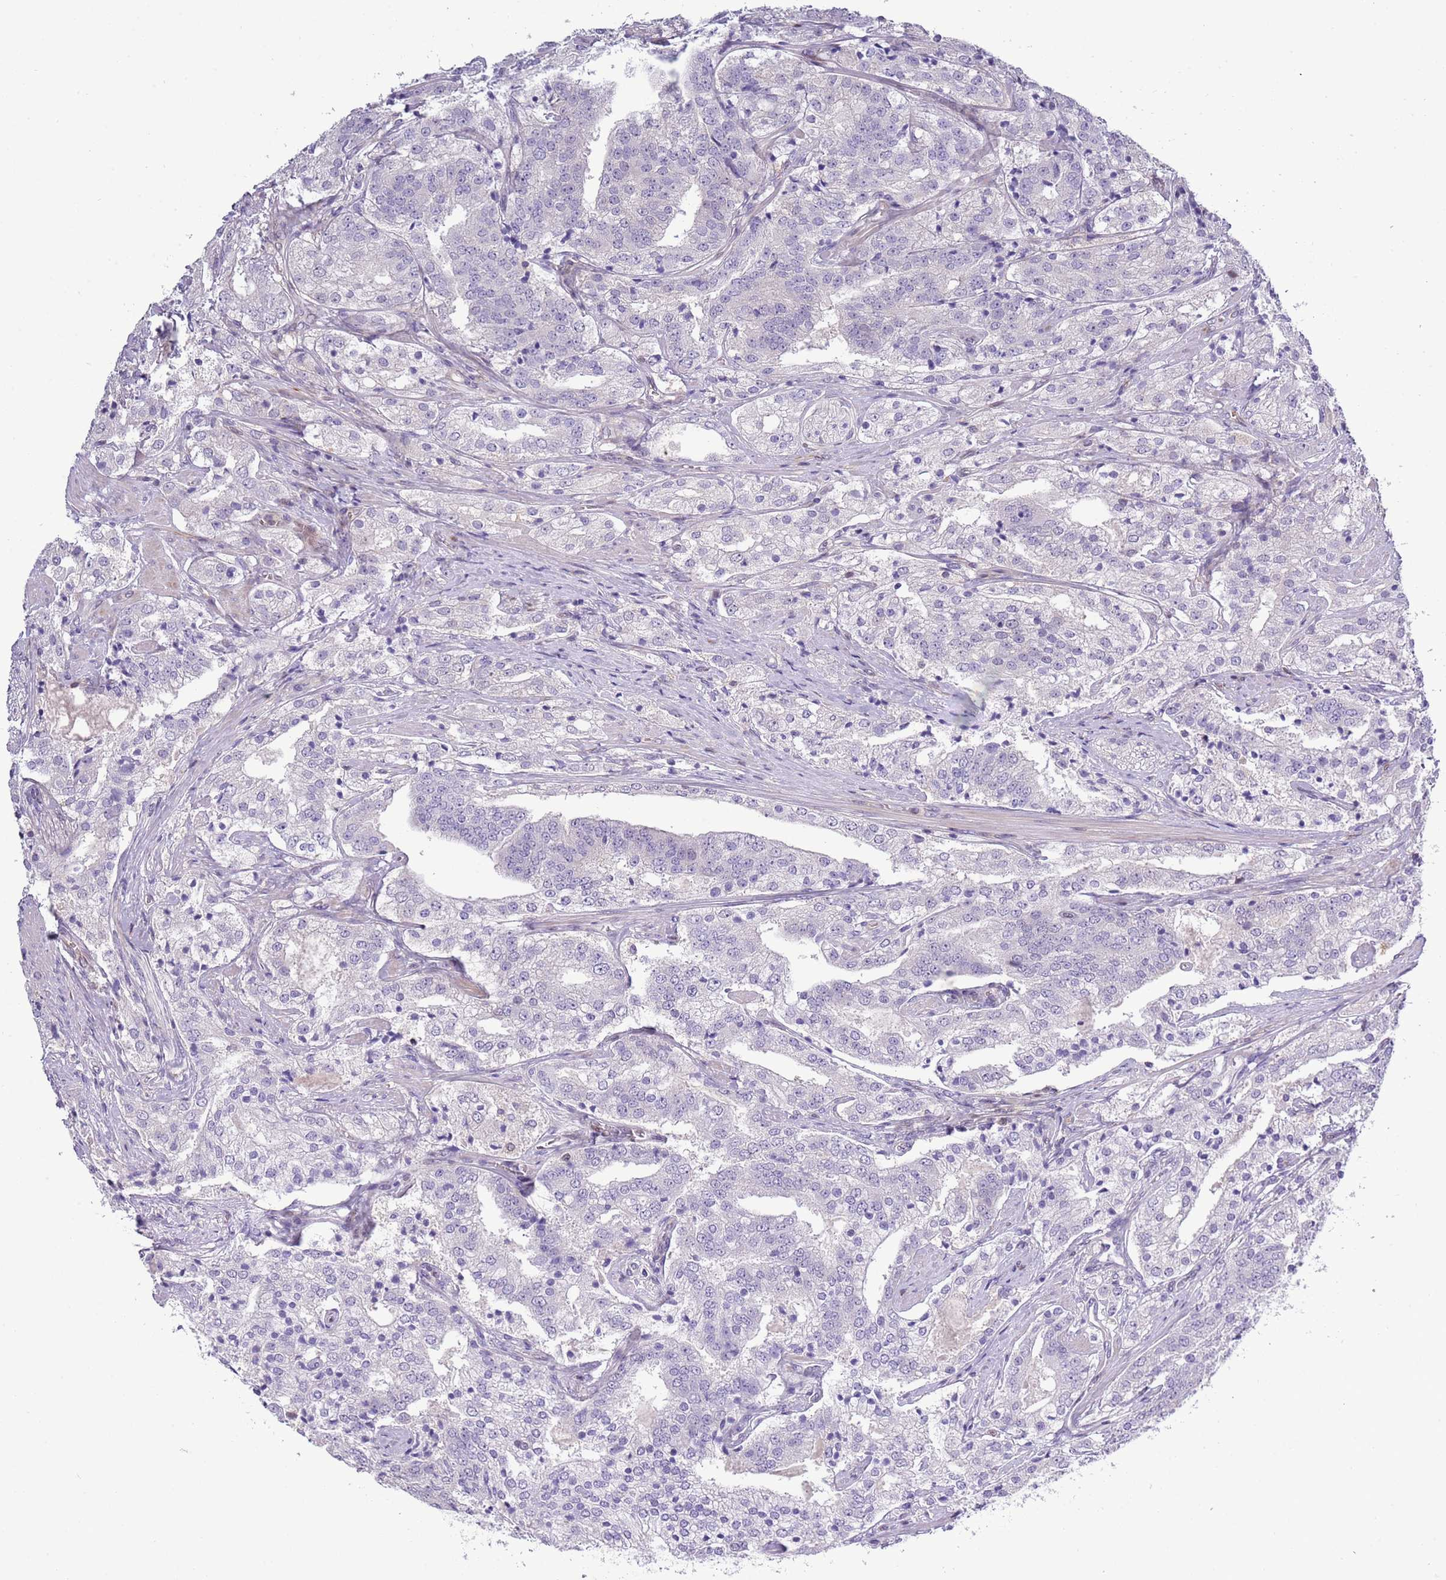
{"staining": {"intensity": "negative", "quantity": "none", "location": "none"}, "tissue": "prostate cancer", "cell_type": "Tumor cells", "image_type": "cancer", "snomed": [{"axis": "morphology", "description": "Adenocarcinoma, High grade"}, {"axis": "topography", "description": "Prostate"}], "caption": "This is a photomicrograph of IHC staining of prostate cancer, which shows no staining in tumor cells. (IHC, brightfield microscopy, high magnification).", "gene": "NBPF6", "patient": {"sex": "male", "age": 63}}